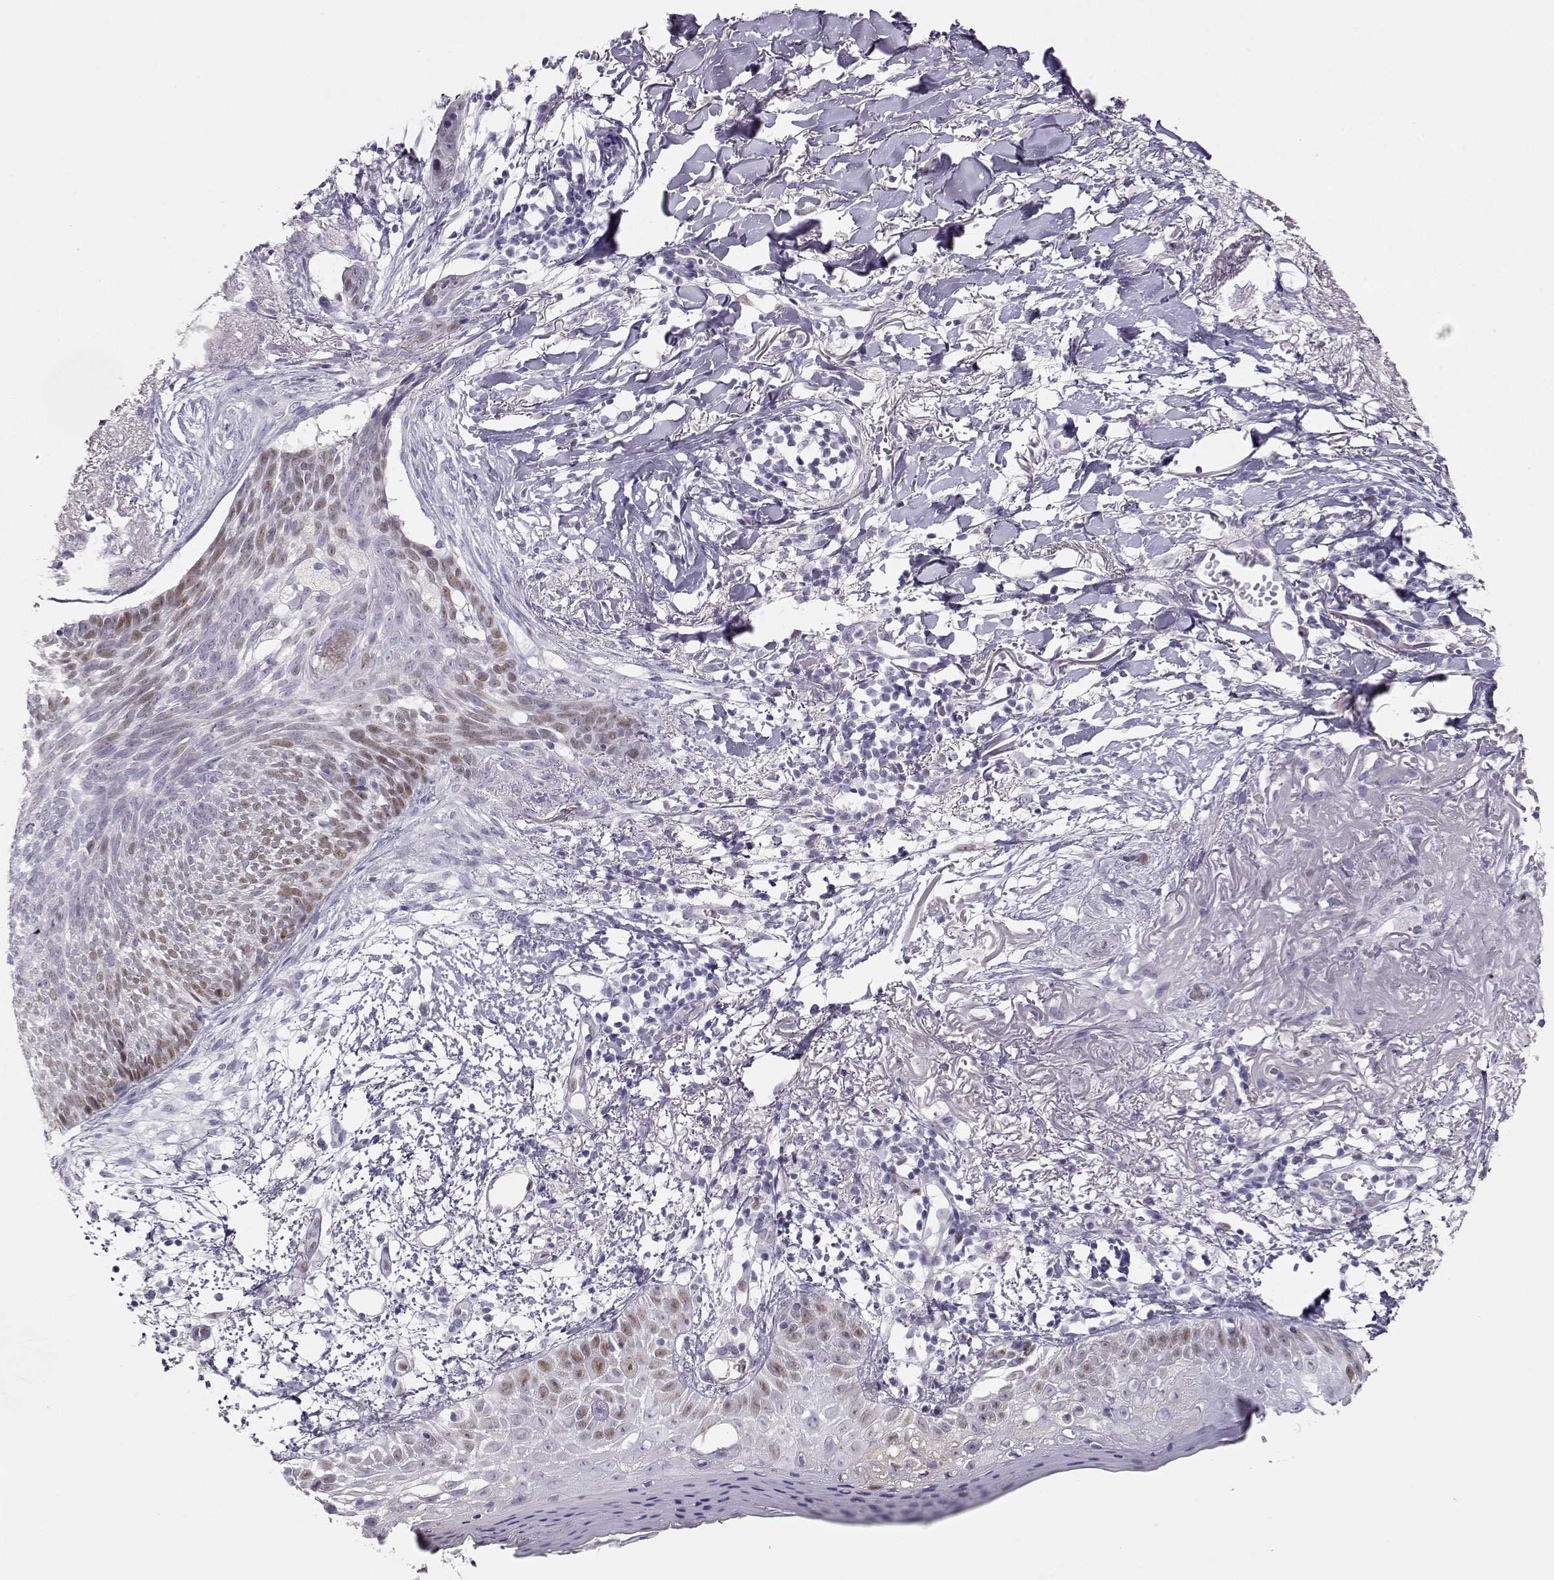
{"staining": {"intensity": "weak", "quantity": "<25%", "location": "nuclear"}, "tissue": "skin cancer", "cell_type": "Tumor cells", "image_type": "cancer", "snomed": [{"axis": "morphology", "description": "Normal tissue, NOS"}, {"axis": "morphology", "description": "Basal cell carcinoma"}, {"axis": "topography", "description": "Skin"}], "caption": "Immunohistochemistry of human skin cancer (basal cell carcinoma) shows no positivity in tumor cells. (DAB immunohistochemistry (IHC) with hematoxylin counter stain).", "gene": "OPN5", "patient": {"sex": "male", "age": 84}}